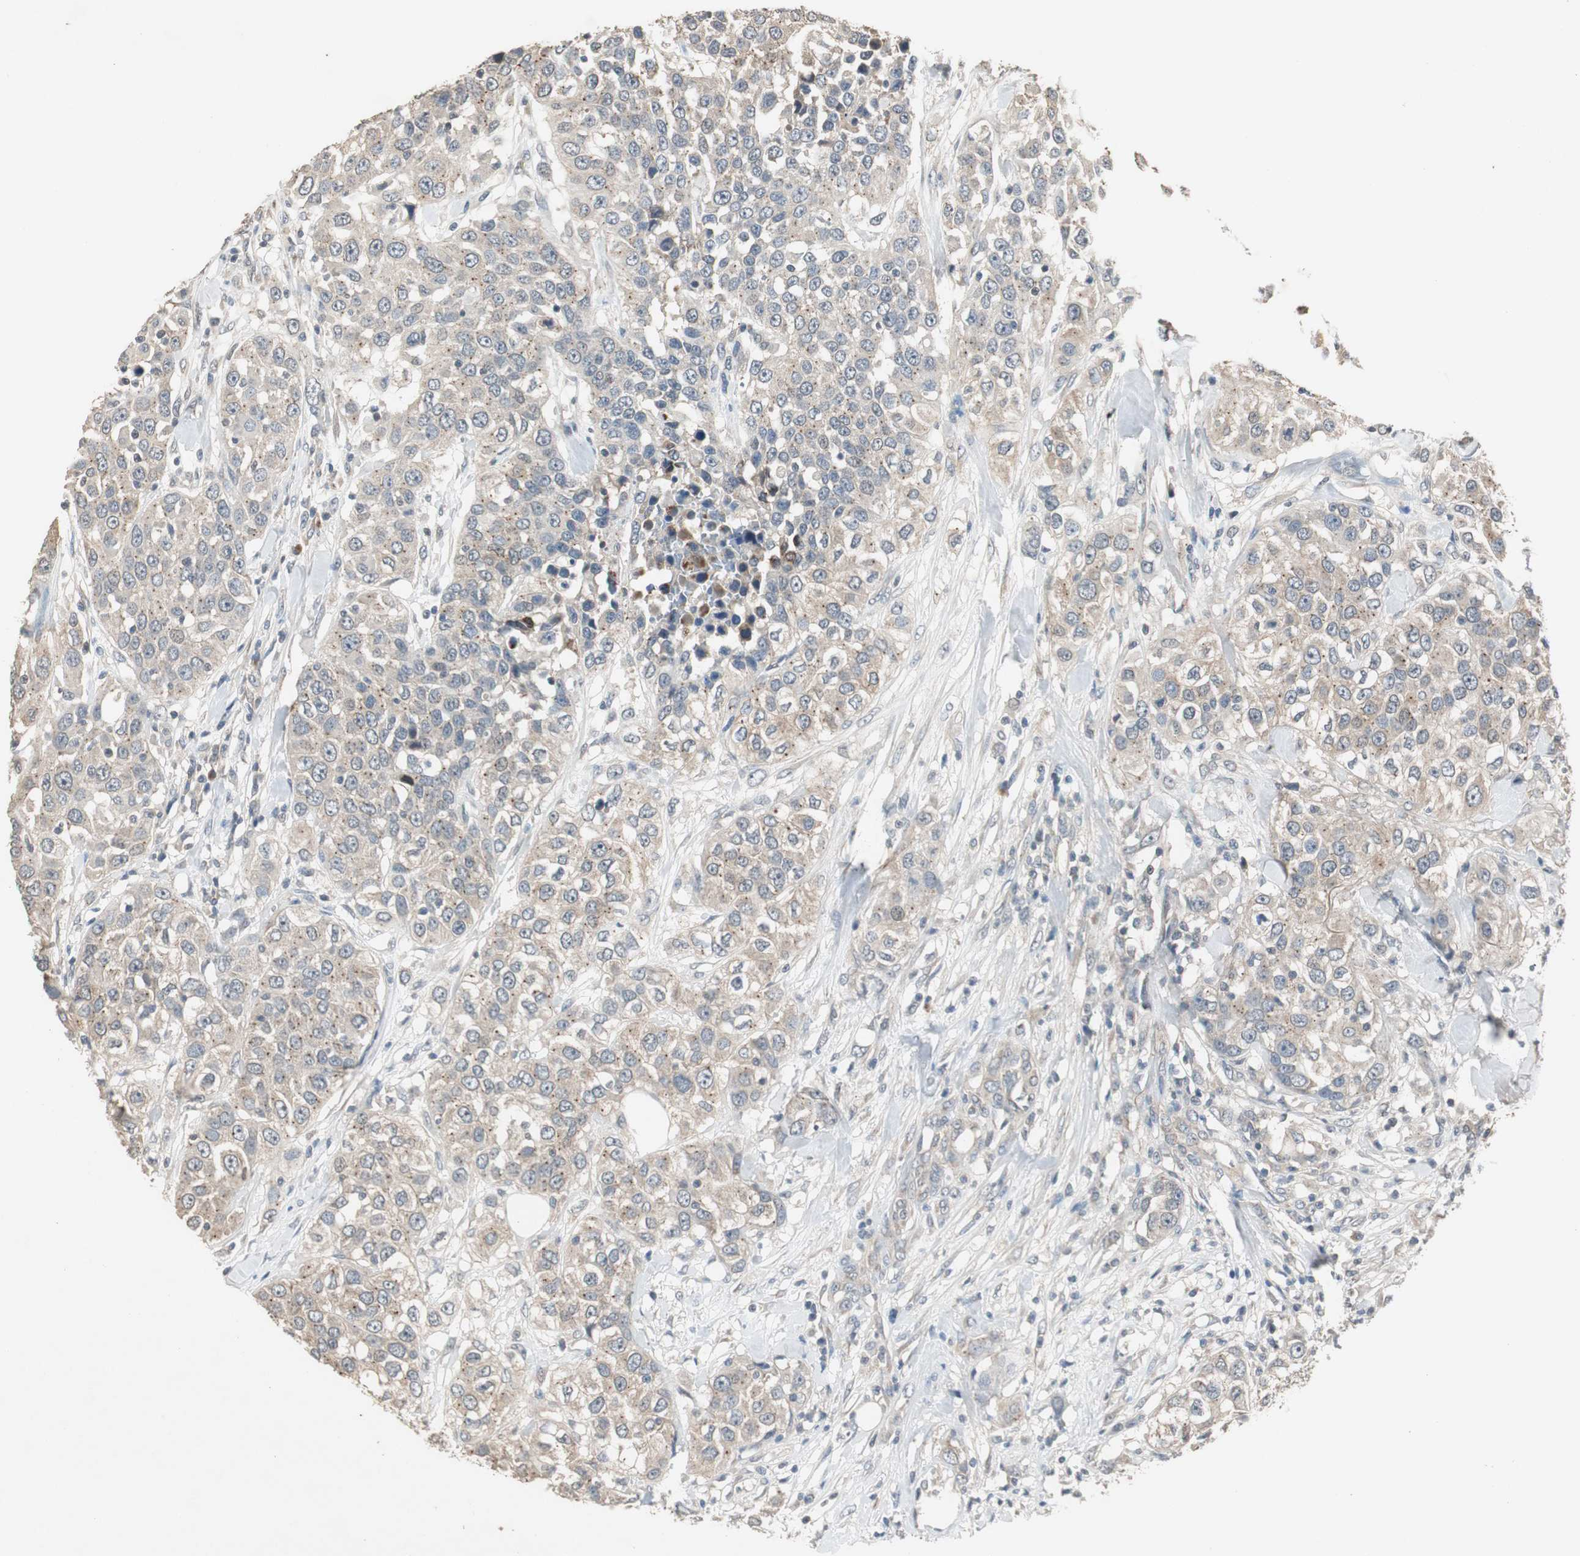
{"staining": {"intensity": "moderate", "quantity": ">75%", "location": "cytoplasmic/membranous"}, "tissue": "urothelial cancer", "cell_type": "Tumor cells", "image_type": "cancer", "snomed": [{"axis": "morphology", "description": "Urothelial carcinoma, High grade"}, {"axis": "topography", "description": "Urinary bladder"}], "caption": "Protein expression analysis of urothelial cancer displays moderate cytoplasmic/membranous expression in approximately >75% of tumor cells.", "gene": "PTPRN2", "patient": {"sex": "female", "age": 80}}